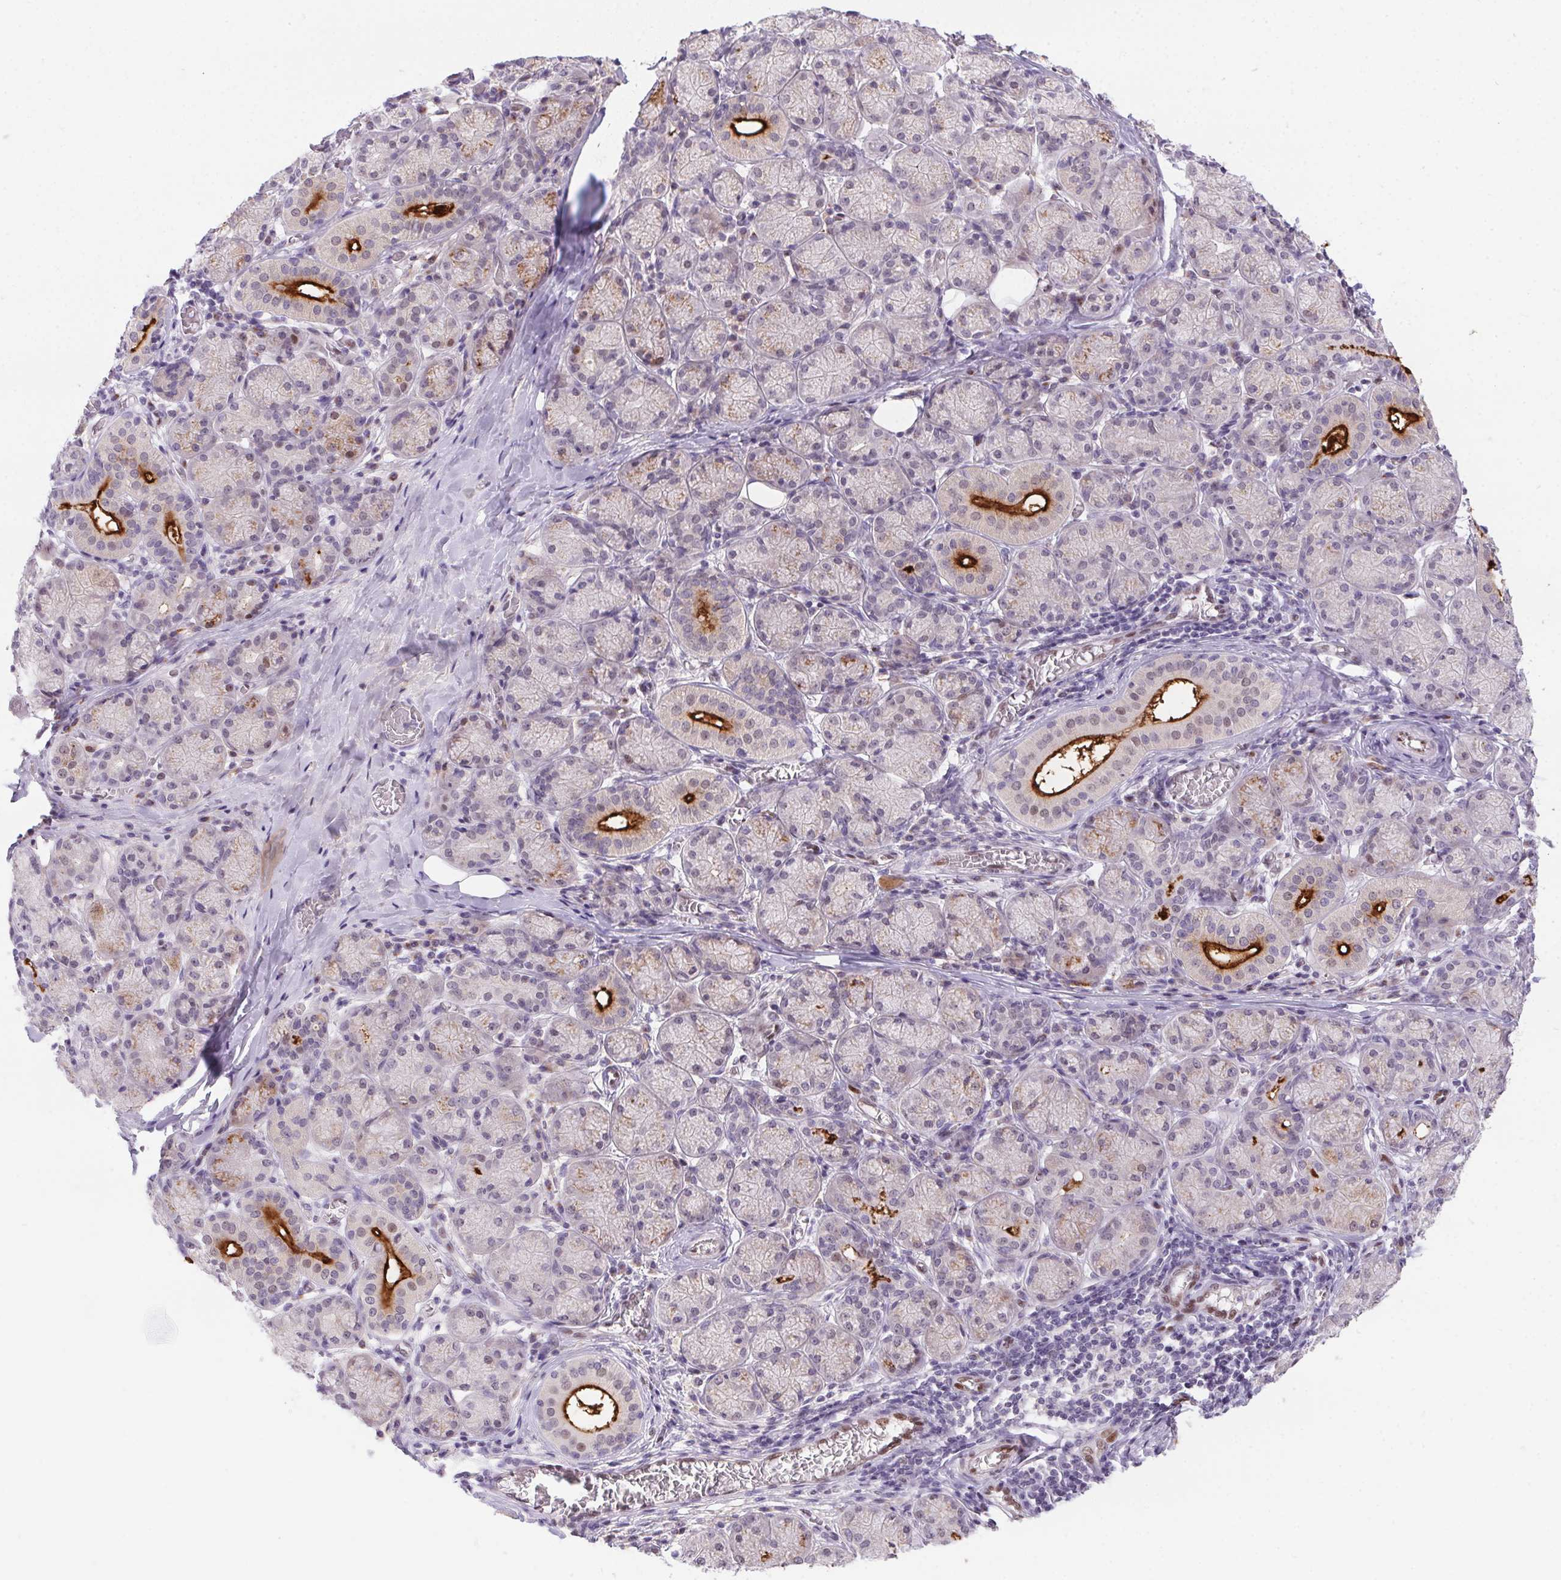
{"staining": {"intensity": "strong", "quantity": "<25%", "location": "cytoplasmic/membranous,nuclear"}, "tissue": "salivary gland", "cell_type": "Glandular cells", "image_type": "normal", "snomed": [{"axis": "morphology", "description": "Normal tissue, NOS"}, {"axis": "topography", "description": "Salivary gland"}, {"axis": "topography", "description": "Peripheral nerve tissue"}], "caption": "The histopathology image demonstrates staining of benign salivary gland, revealing strong cytoplasmic/membranous,nuclear protein positivity (brown color) within glandular cells.", "gene": "SP9", "patient": {"sex": "female", "age": 24}}